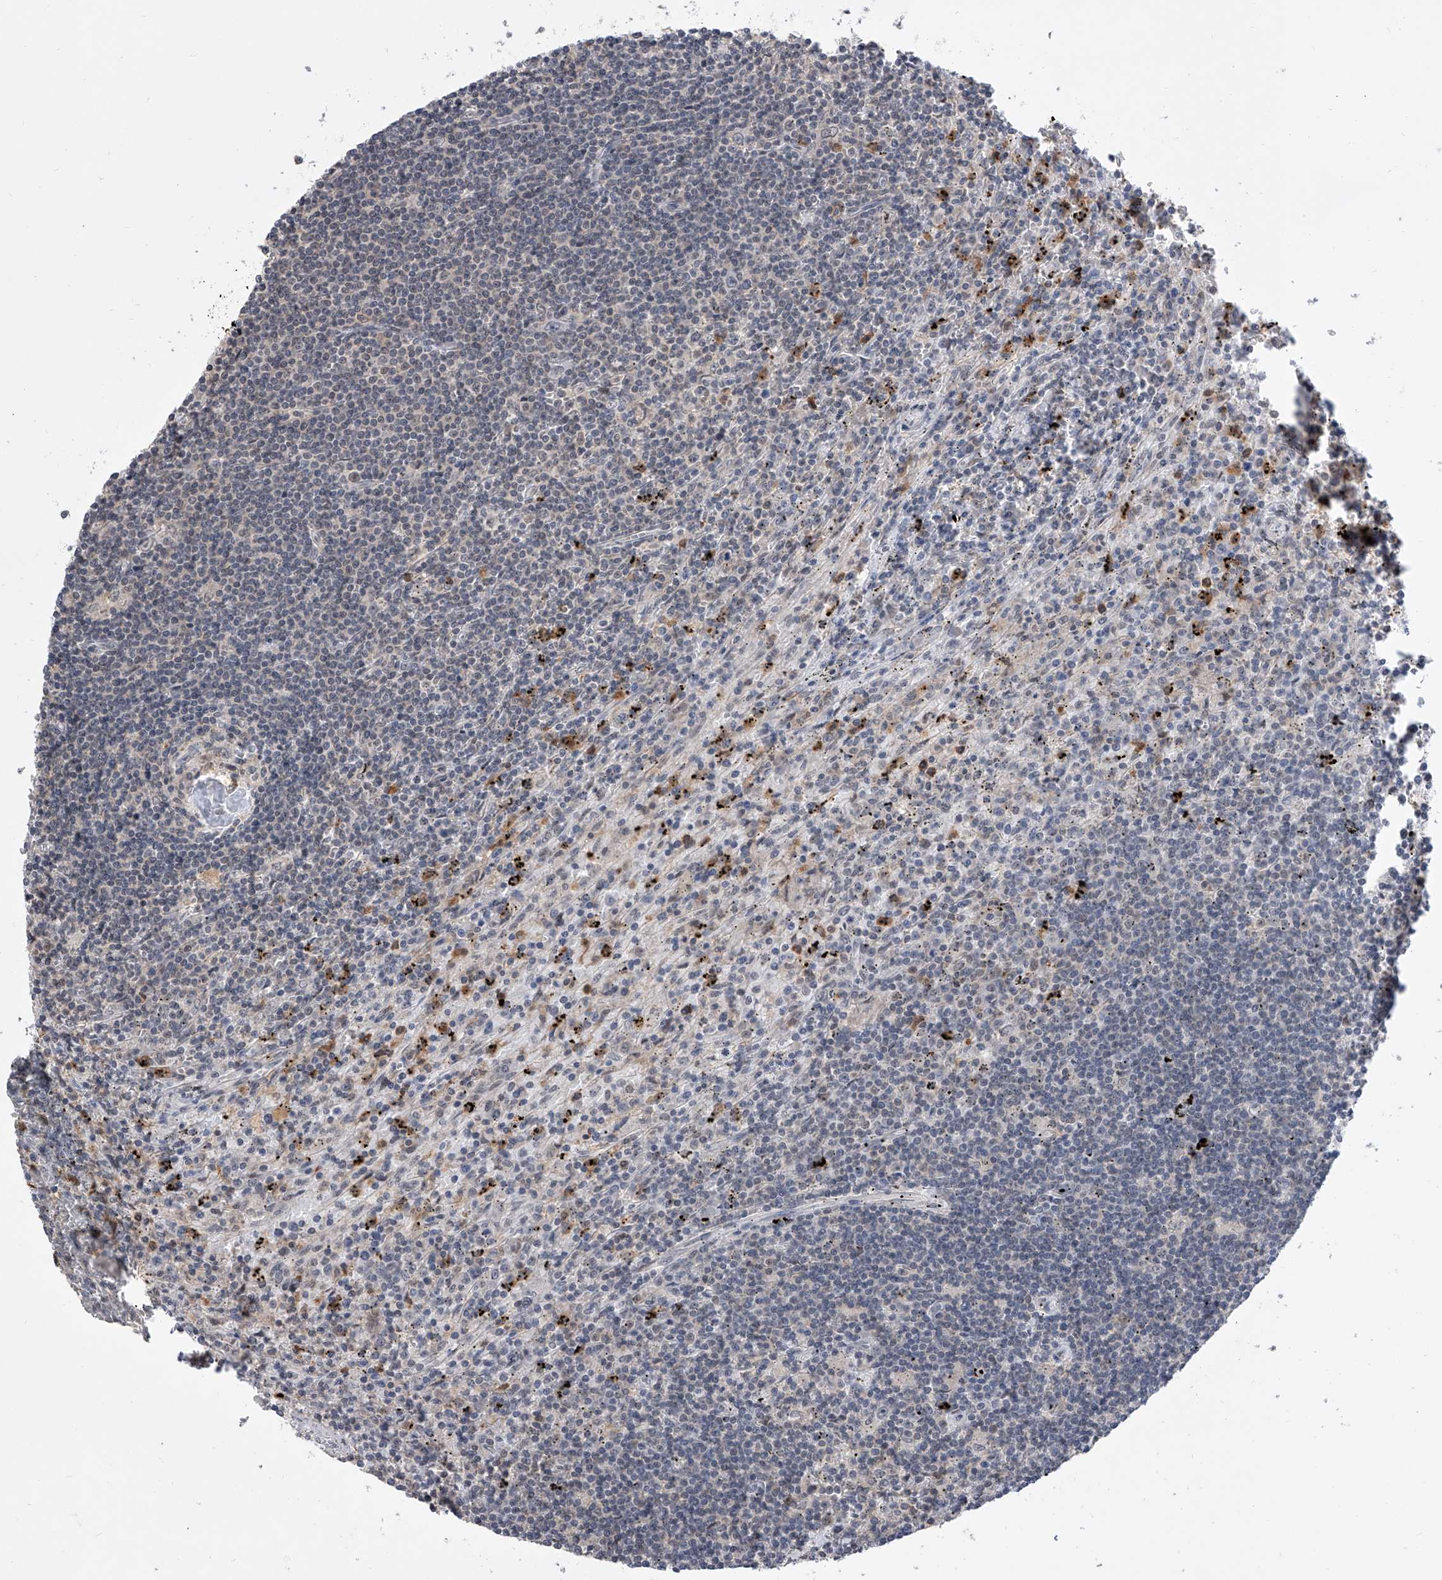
{"staining": {"intensity": "negative", "quantity": "none", "location": "none"}, "tissue": "lymphoma", "cell_type": "Tumor cells", "image_type": "cancer", "snomed": [{"axis": "morphology", "description": "Malignant lymphoma, non-Hodgkin's type, Low grade"}, {"axis": "topography", "description": "Spleen"}], "caption": "Micrograph shows no protein positivity in tumor cells of lymphoma tissue.", "gene": "BHLHE23", "patient": {"sex": "male", "age": 76}}